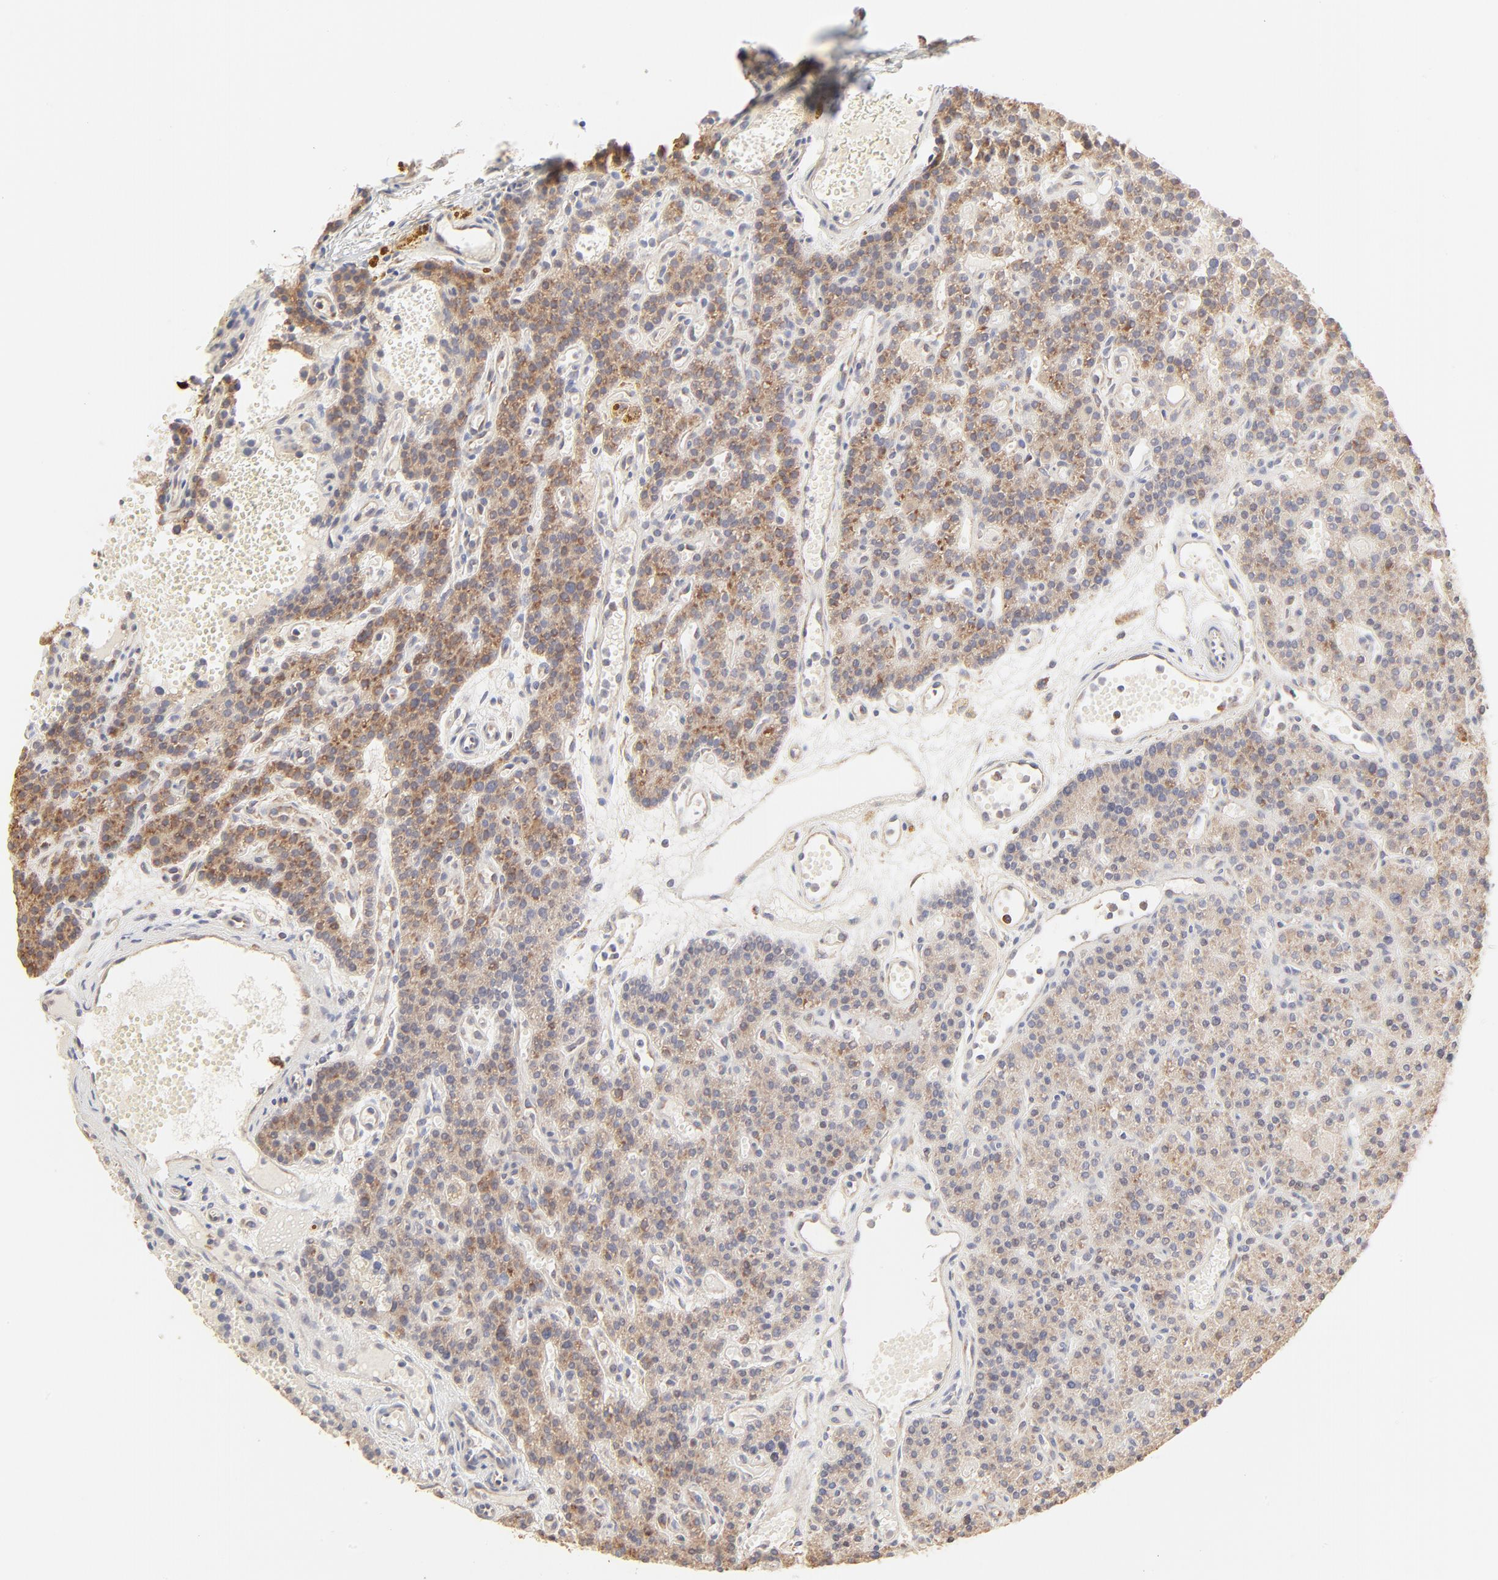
{"staining": {"intensity": "moderate", "quantity": ">75%", "location": "cytoplasmic/membranous"}, "tissue": "parathyroid gland", "cell_type": "Glandular cells", "image_type": "normal", "snomed": [{"axis": "morphology", "description": "Normal tissue, NOS"}, {"axis": "topography", "description": "Parathyroid gland"}], "caption": "Immunohistochemical staining of unremarkable parathyroid gland shows moderate cytoplasmic/membranous protein staining in approximately >75% of glandular cells.", "gene": "RPS20", "patient": {"sex": "male", "age": 25}}